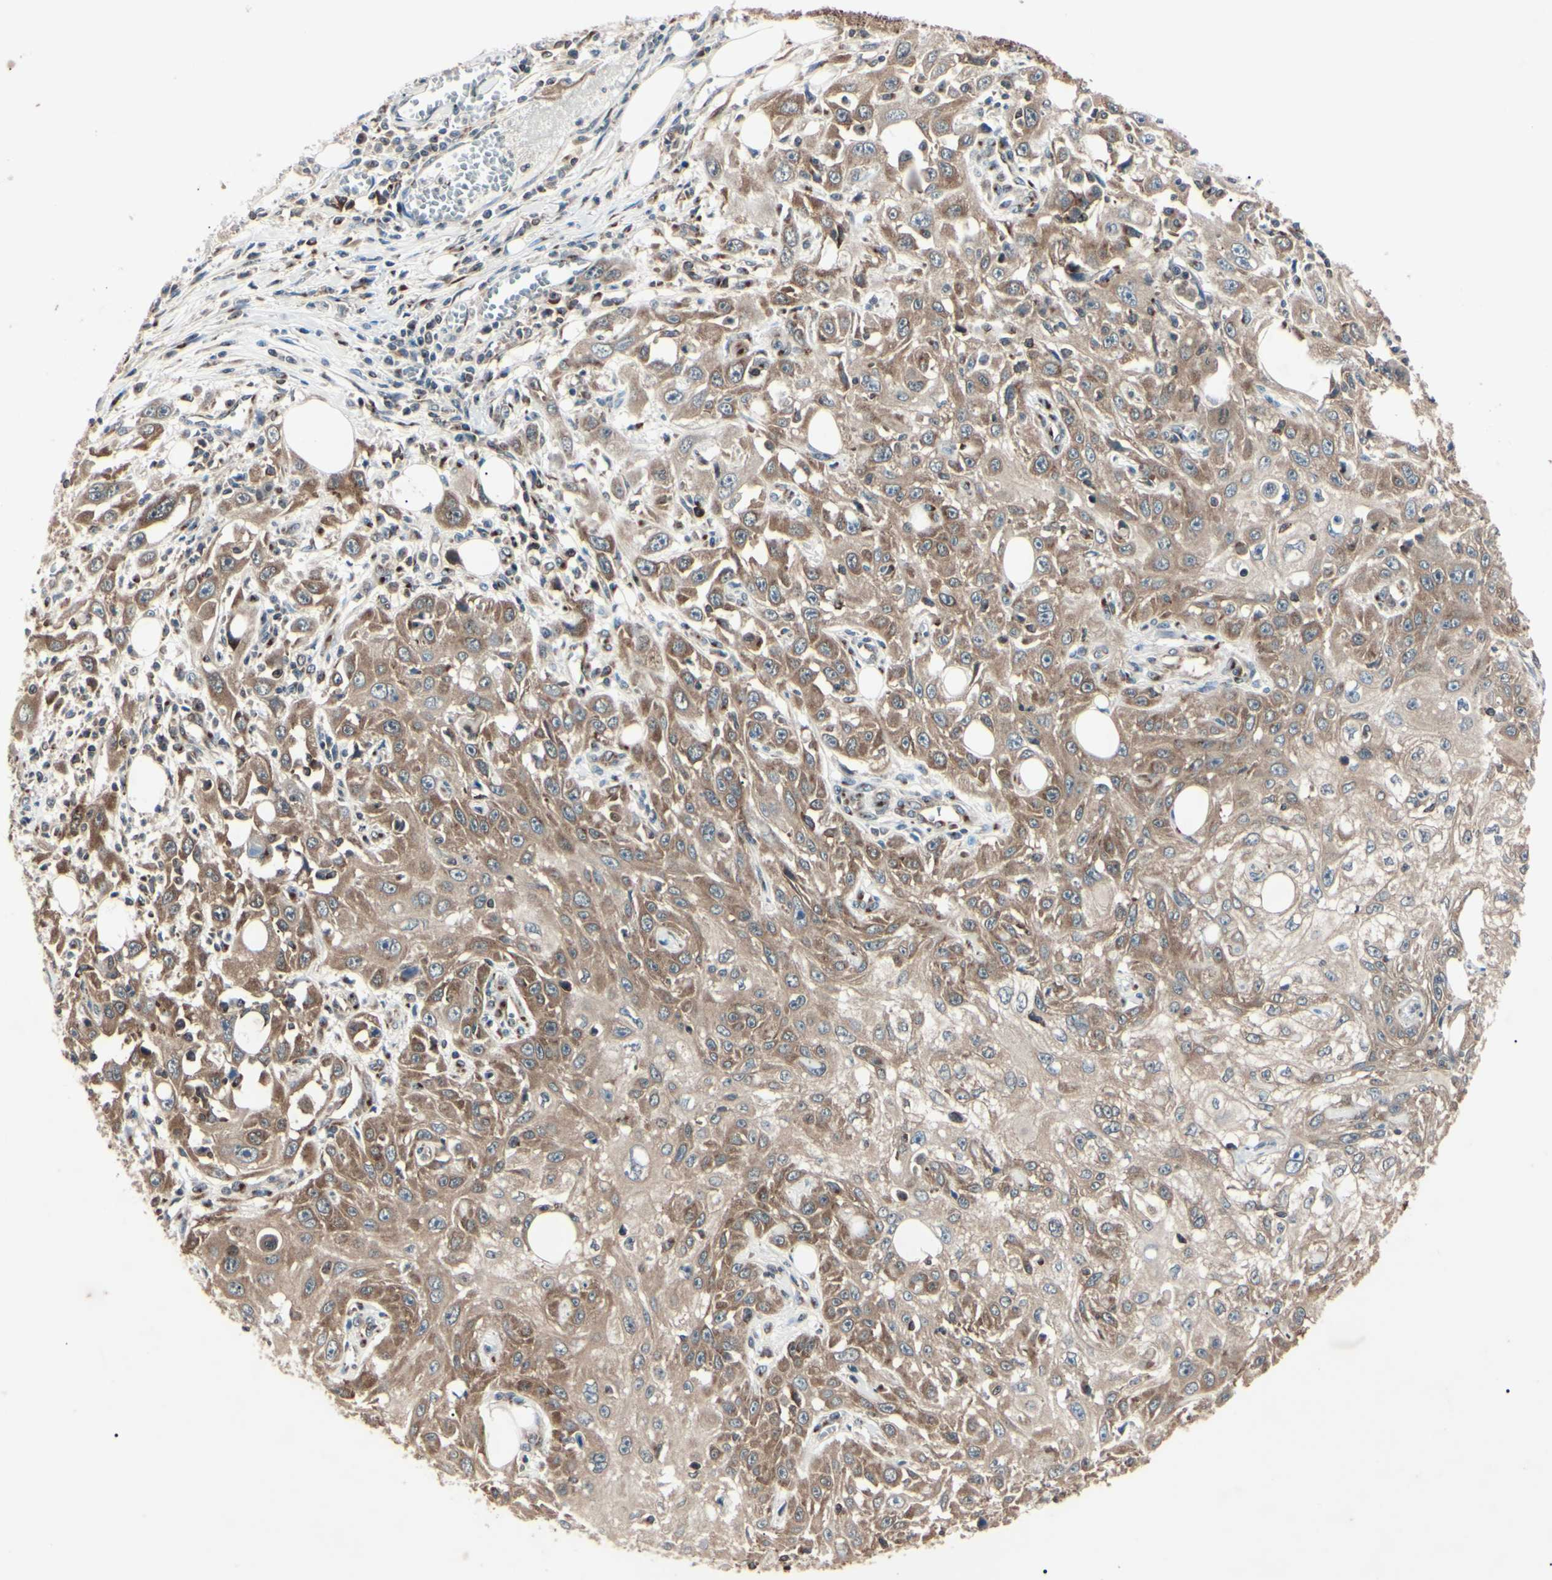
{"staining": {"intensity": "moderate", "quantity": ">75%", "location": "cytoplasmic/membranous"}, "tissue": "skin cancer", "cell_type": "Tumor cells", "image_type": "cancer", "snomed": [{"axis": "morphology", "description": "Squamous cell carcinoma, NOS"}, {"axis": "topography", "description": "Skin"}], "caption": "Brown immunohistochemical staining in human skin squamous cell carcinoma displays moderate cytoplasmic/membranous positivity in about >75% of tumor cells. (IHC, brightfield microscopy, high magnification).", "gene": "MAPRE1", "patient": {"sex": "male", "age": 75}}